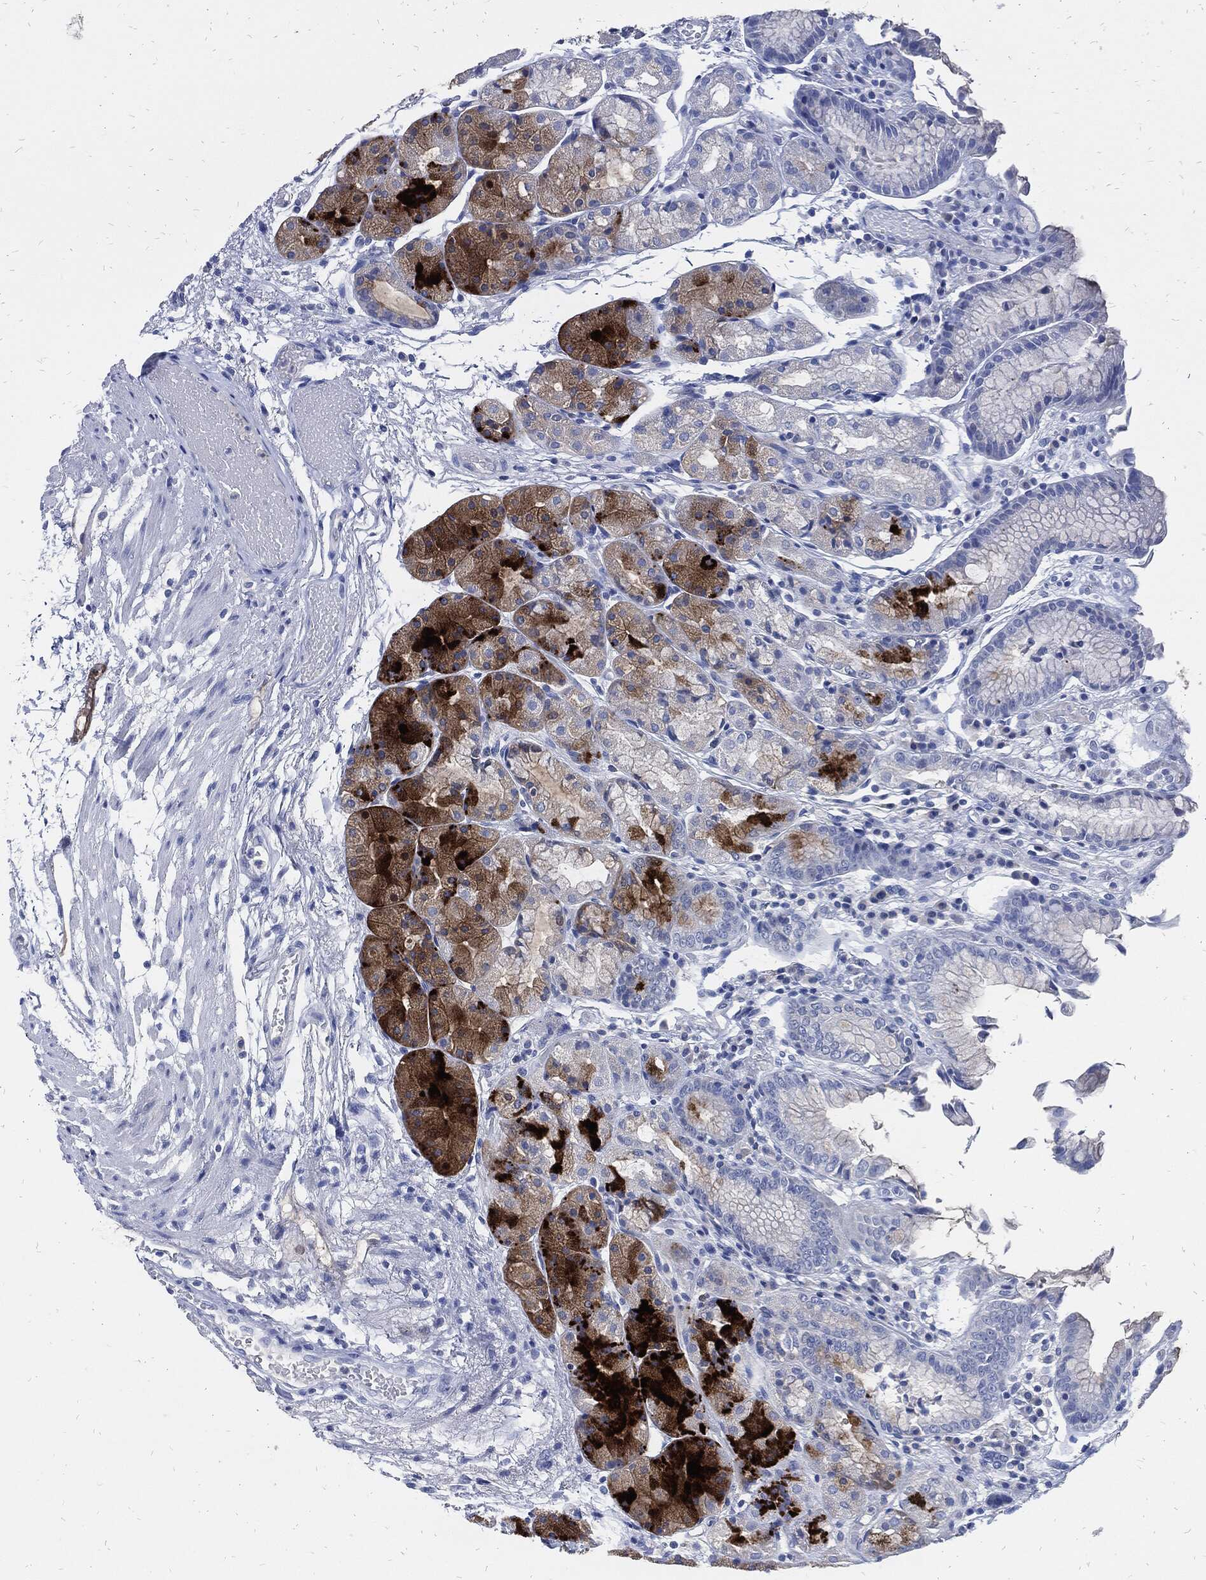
{"staining": {"intensity": "strong", "quantity": "<25%", "location": "cytoplasmic/membranous"}, "tissue": "stomach", "cell_type": "Glandular cells", "image_type": "normal", "snomed": [{"axis": "morphology", "description": "Normal tissue, NOS"}, {"axis": "topography", "description": "Stomach, upper"}], "caption": "Immunohistochemistry histopathology image of unremarkable stomach stained for a protein (brown), which reveals medium levels of strong cytoplasmic/membranous expression in approximately <25% of glandular cells.", "gene": "FABP4", "patient": {"sex": "male", "age": 72}}